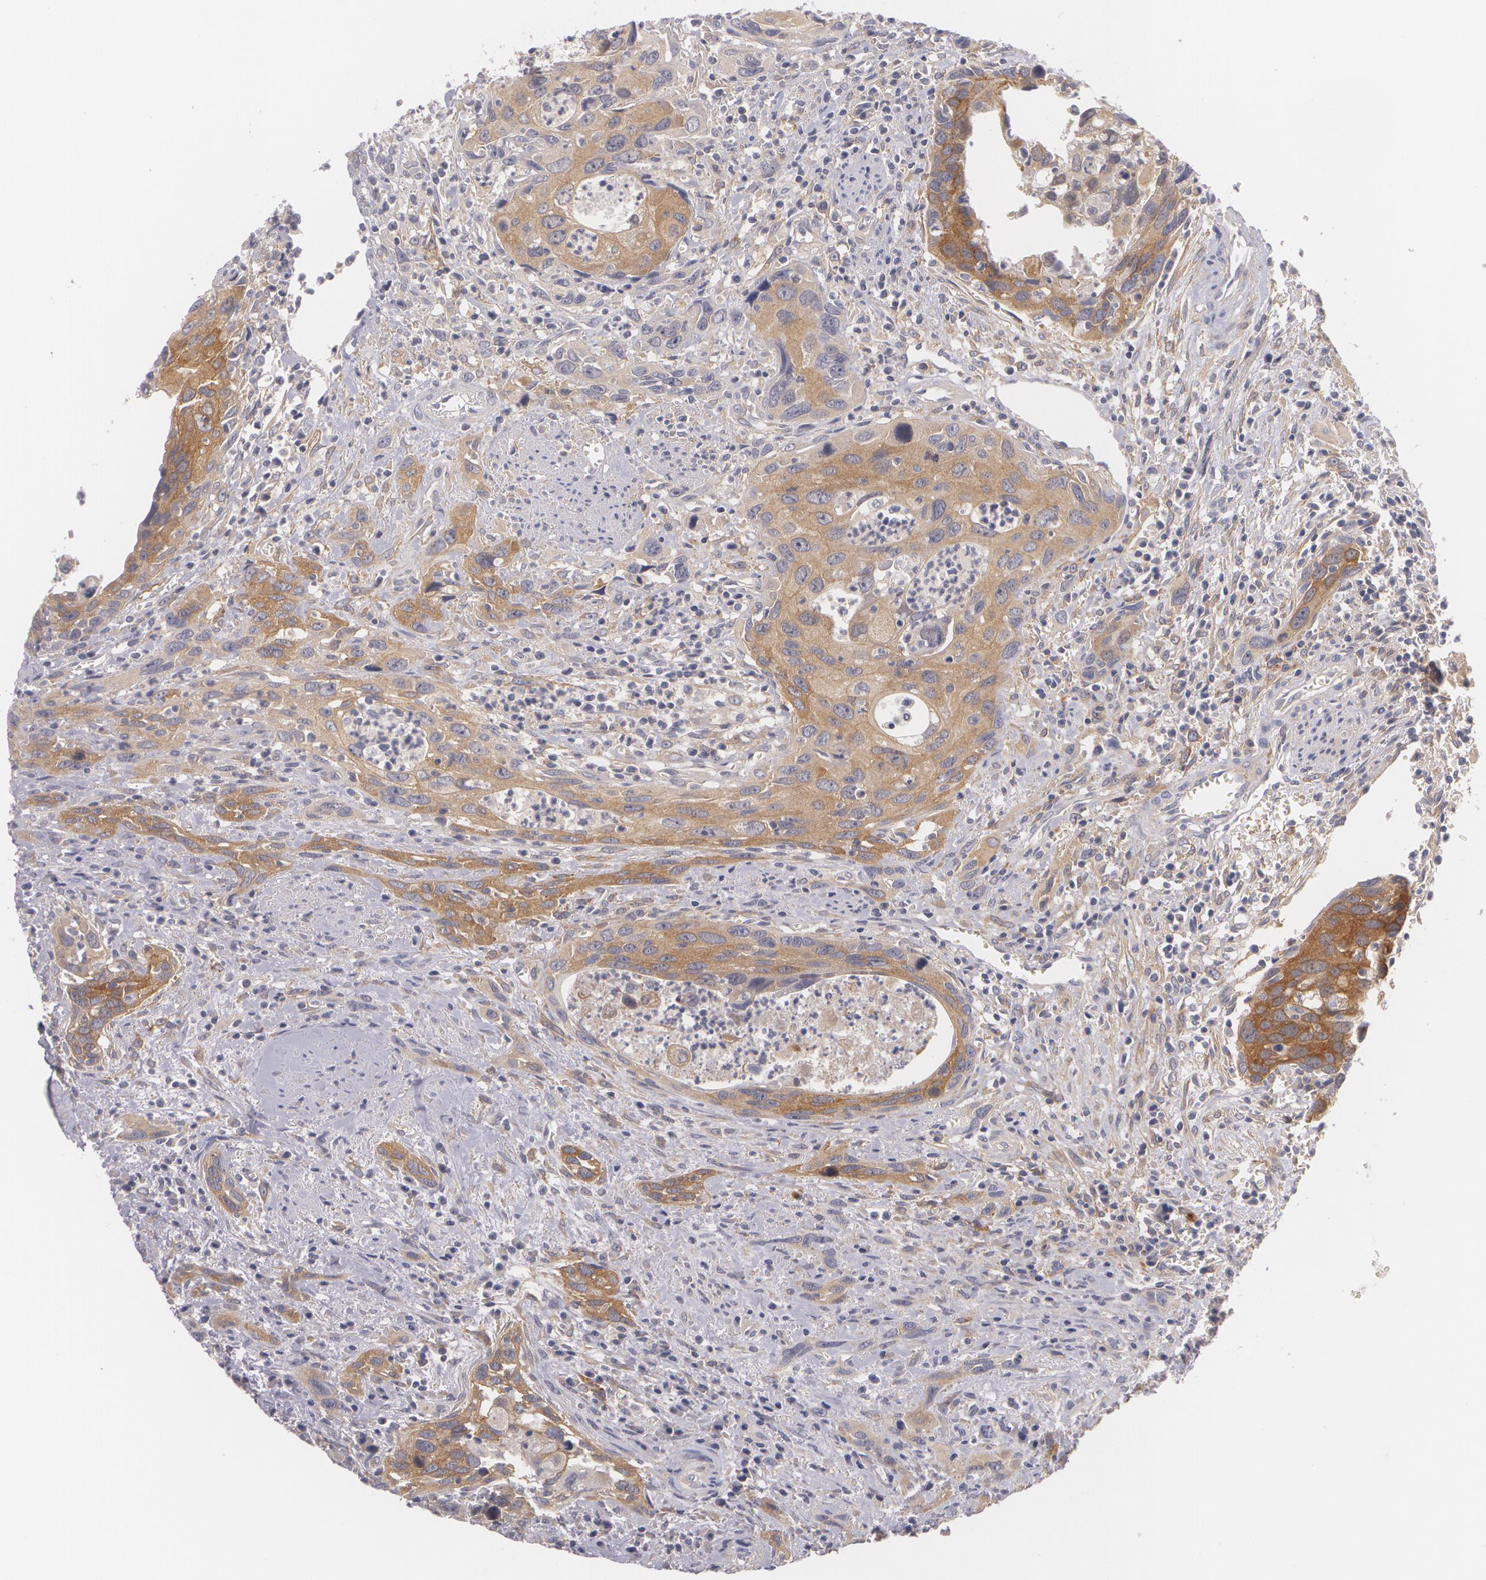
{"staining": {"intensity": "moderate", "quantity": ">75%", "location": "cytoplasmic/membranous"}, "tissue": "urothelial cancer", "cell_type": "Tumor cells", "image_type": "cancer", "snomed": [{"axis": "morphology", "description": "Urothelial carcinoma, High grade"}, {"axis": "topography", "description": "Urinary bladder"}], "caption": "This histopathology image shows immunohistochemistry (IHC) staining of urothelial cancer, with medium moderate cytoplasmic/membranous staining in about >75% of tumor cells.", "gene": "CASK", "patient": {"sex": "male", "age": 71}}